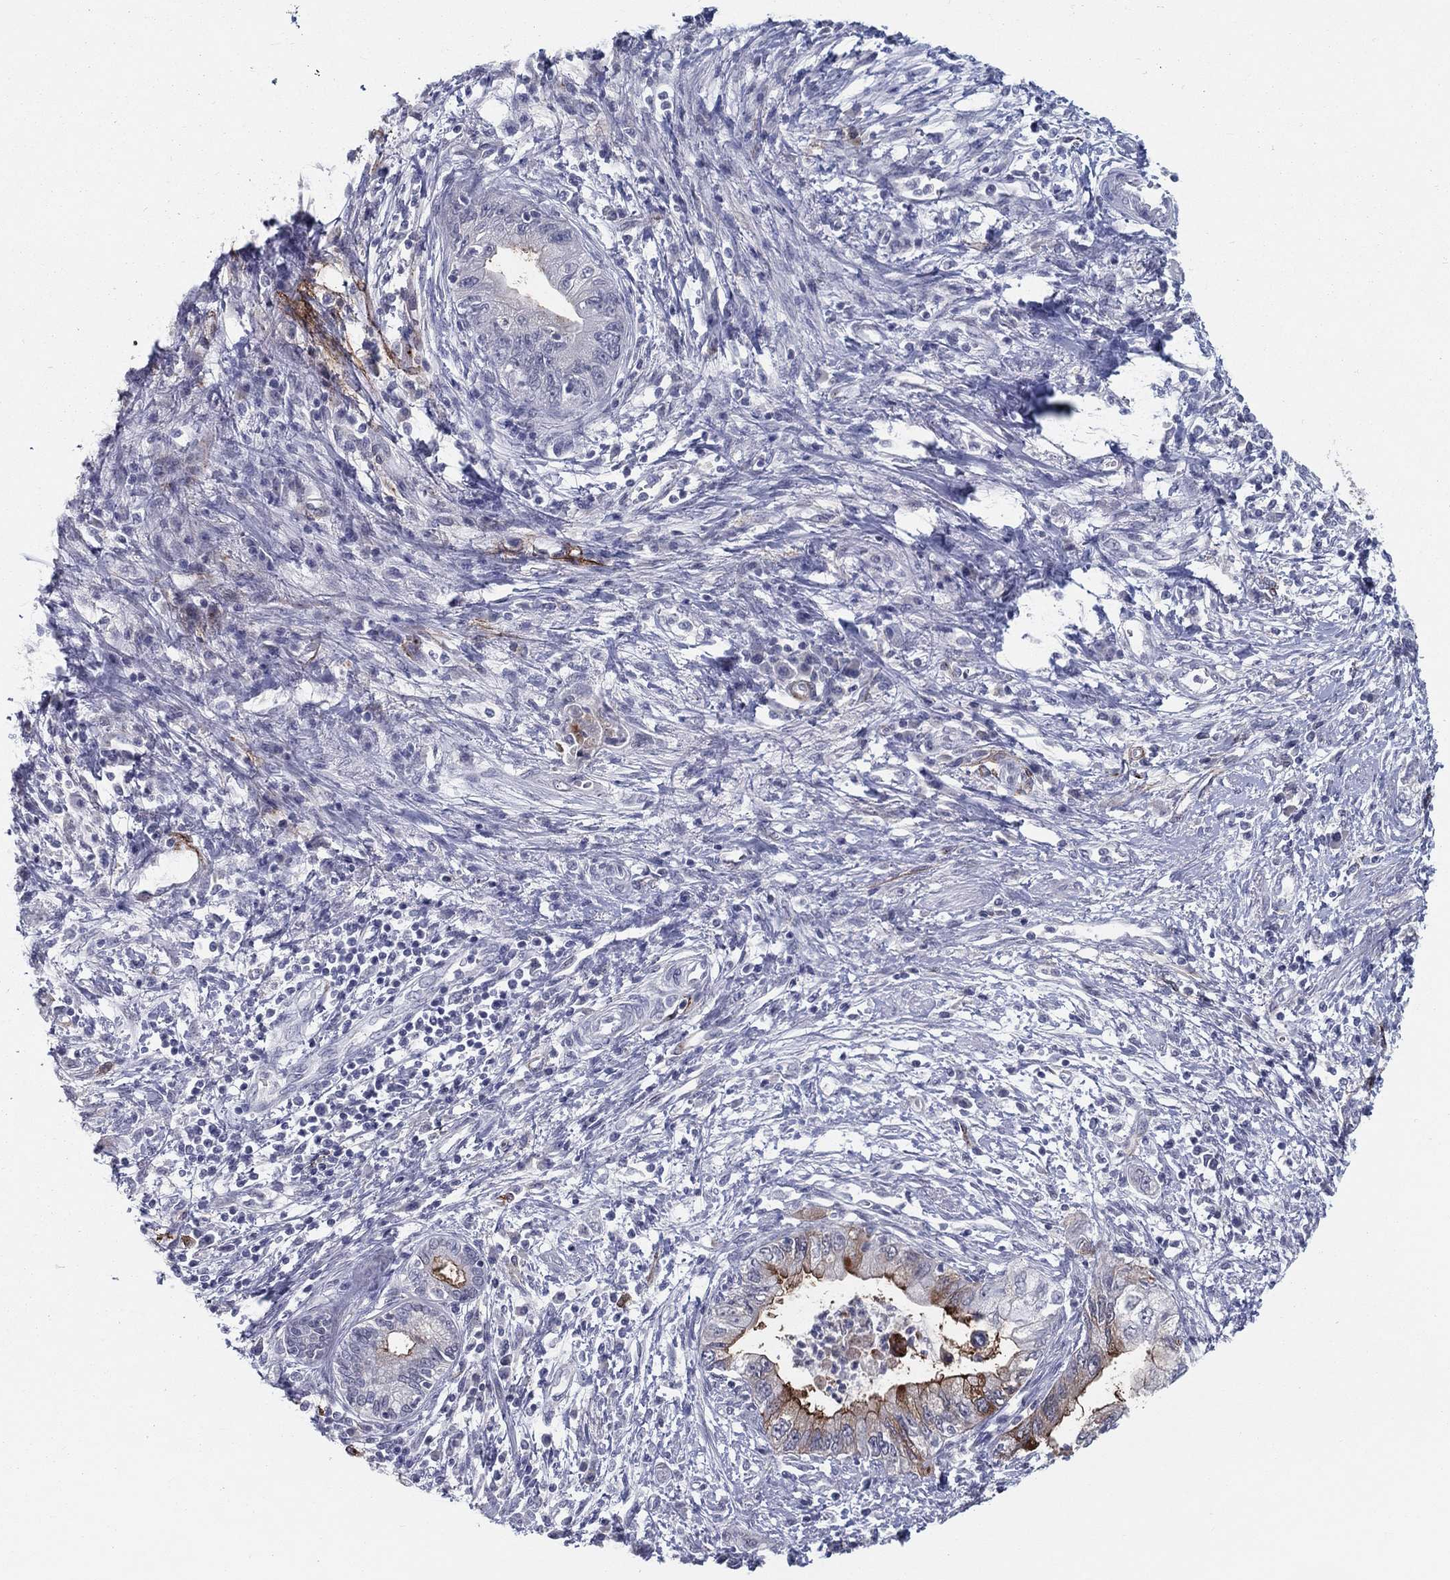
{"staining": {"intensity": "strong", "quantity": "<25%", "location": "cytoplasmic/membranous"}, "tissue": "pancreatic cancer", "cell_type": "Tumor cells", "image_type": "cancer", "snomed": [{"axis": "morphology", "description": "Adenocarcinoma, NOS"}, {"axis": "topography", "description": "Pancreas"}], "caption": "A micrograph showing strong cytoplasmic/membranous positivity in about <25% of tumor cells in pancreatic cancer, as visualized by brown immunohistochemical staining.", "gene": "ACE2", "patient": {"sex": "female", "age": 73}}